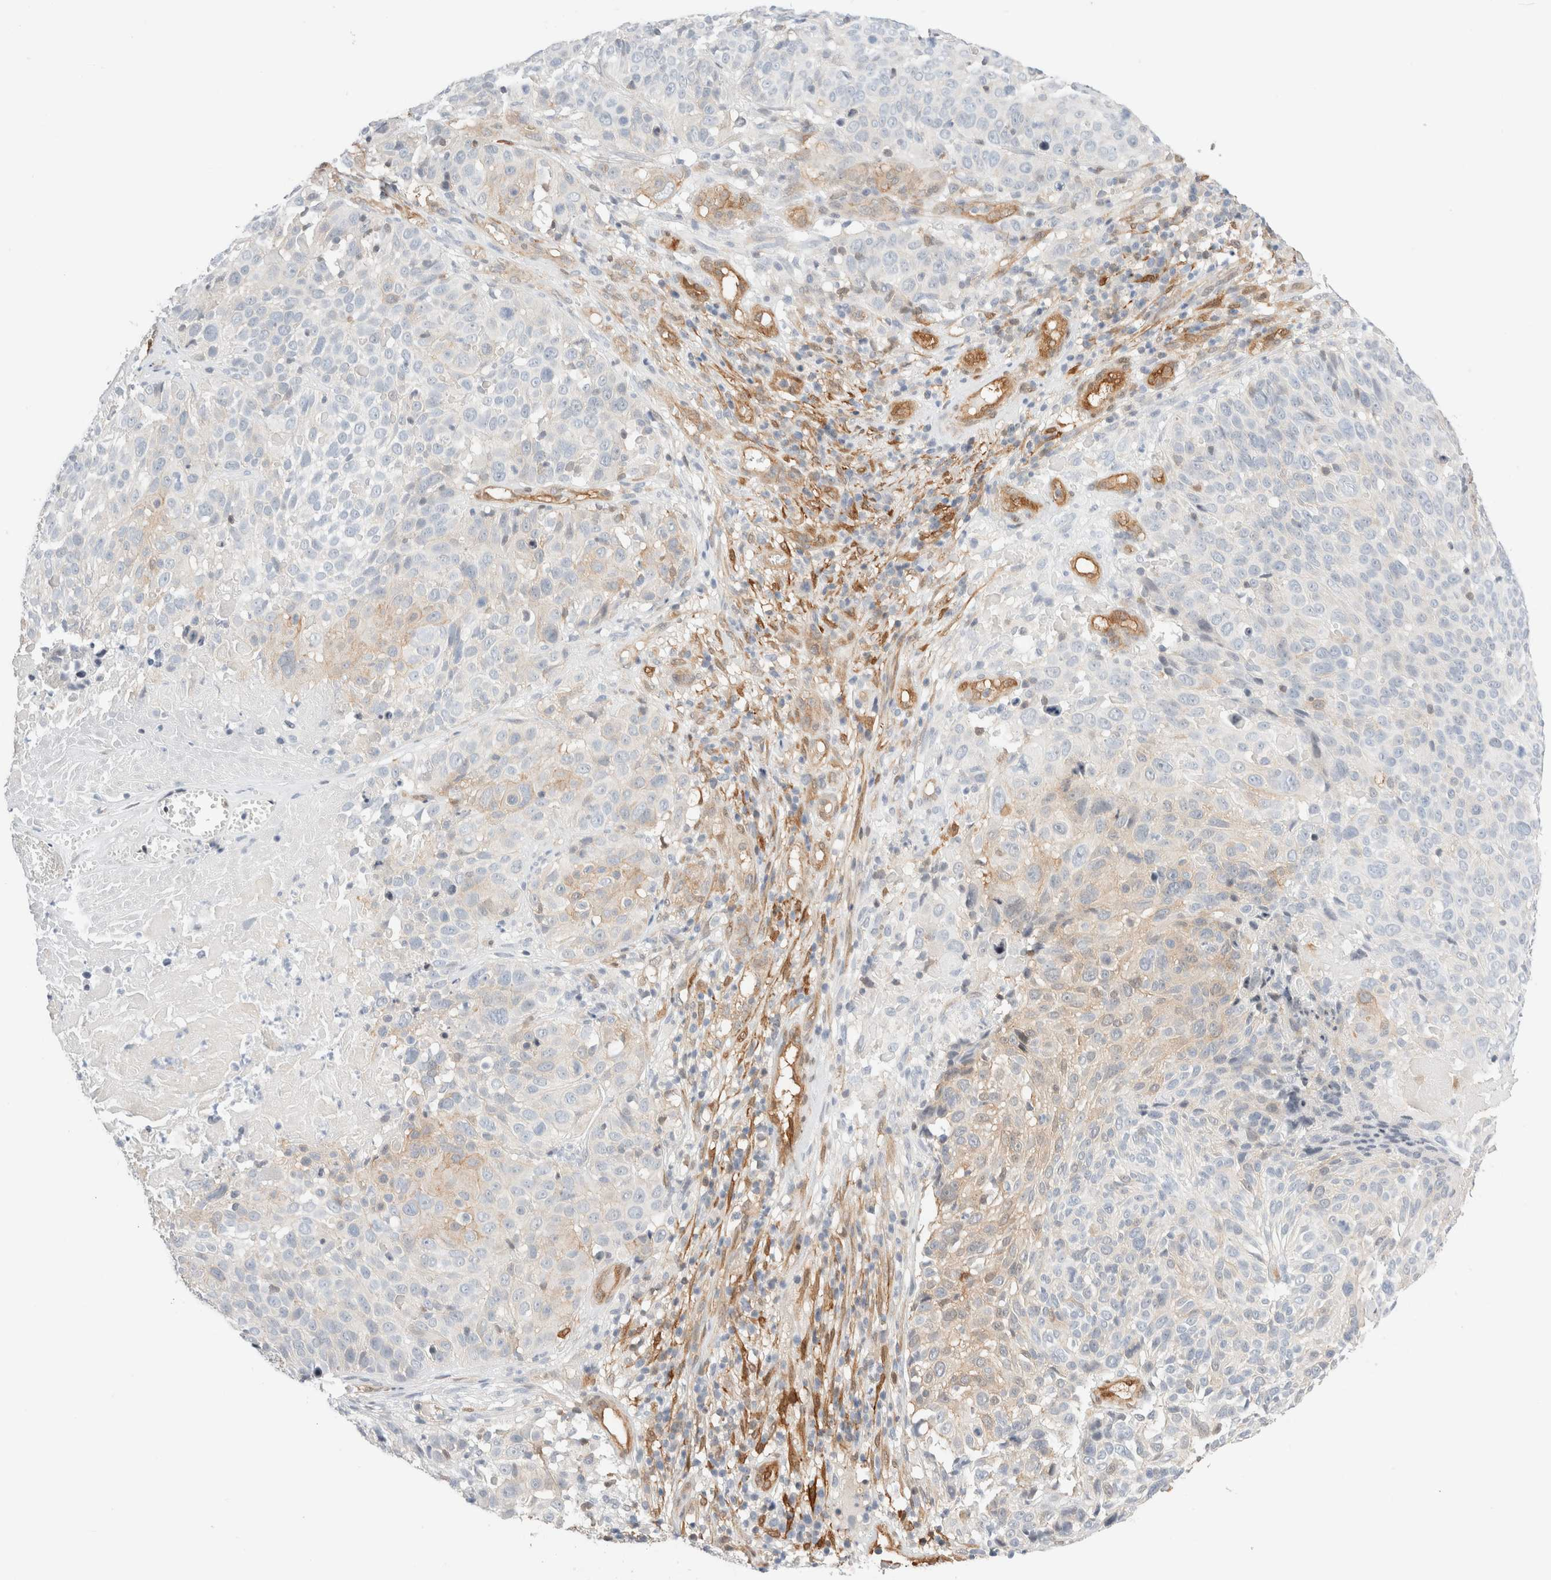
{"staining": {"intensity": "weak", "quantity": "<25%", "location": "cytoplasmic/membranous"}, "tissue": "cervical cancer", "cell_type": "Tumor cells", "image_type": "cancer", "snomed": [{"axis": "morphology", "description": "Squamous cell carcinoma, NOS"}, {"axis": "topography", "description": "Cervix"}], "caption": "Immunohistochemistry of human cervical cancer (squamous cell carcinoma) exhibits no positivity in tumor cells.", "gene": "LMCD1", "patient": {"sex": "female", "age": 74}}